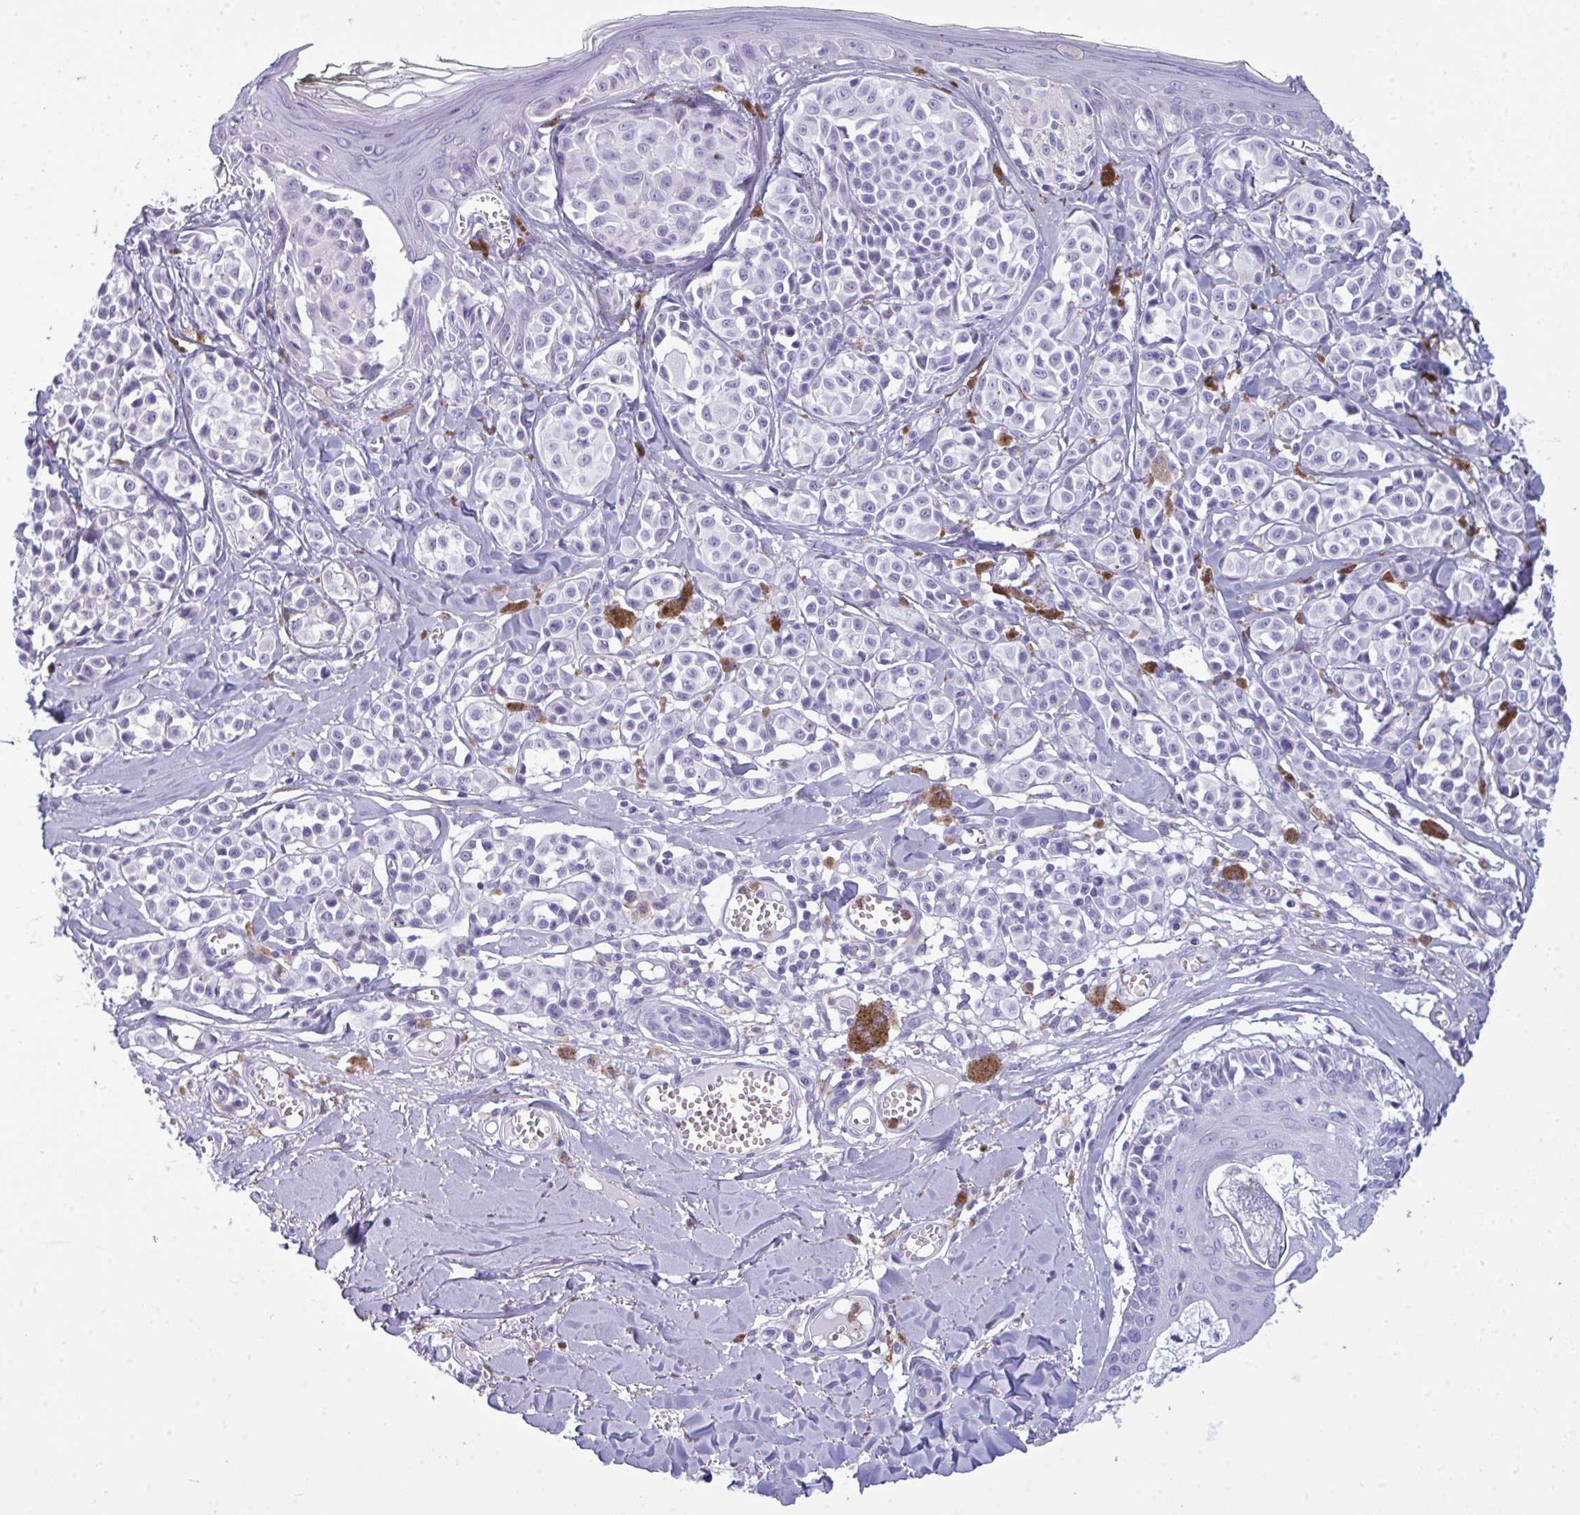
{"staining": {"intensity": "negative", "quantity": "none", "location": "none"}, "tissue": "melanoma", "cell_type": "Tumor cells", "image_type": "cancer", "snomed": [{"axis": "morphology", "description": "Malignant melanoma, NOS"}, {"axis": "topography", "description": "Skin"}], "caption": "This photomicrograph is of malignant melanoma stained with immunohistochemistry to label a protein in brown with the nuclei are counter-stained blue. There is no expression in tumor cells. (Immunohistochemistry, brightfield microscopy, high magnification).", "gene": "ARHGAP42", "patient": {"sex": "female", "age": 43}}